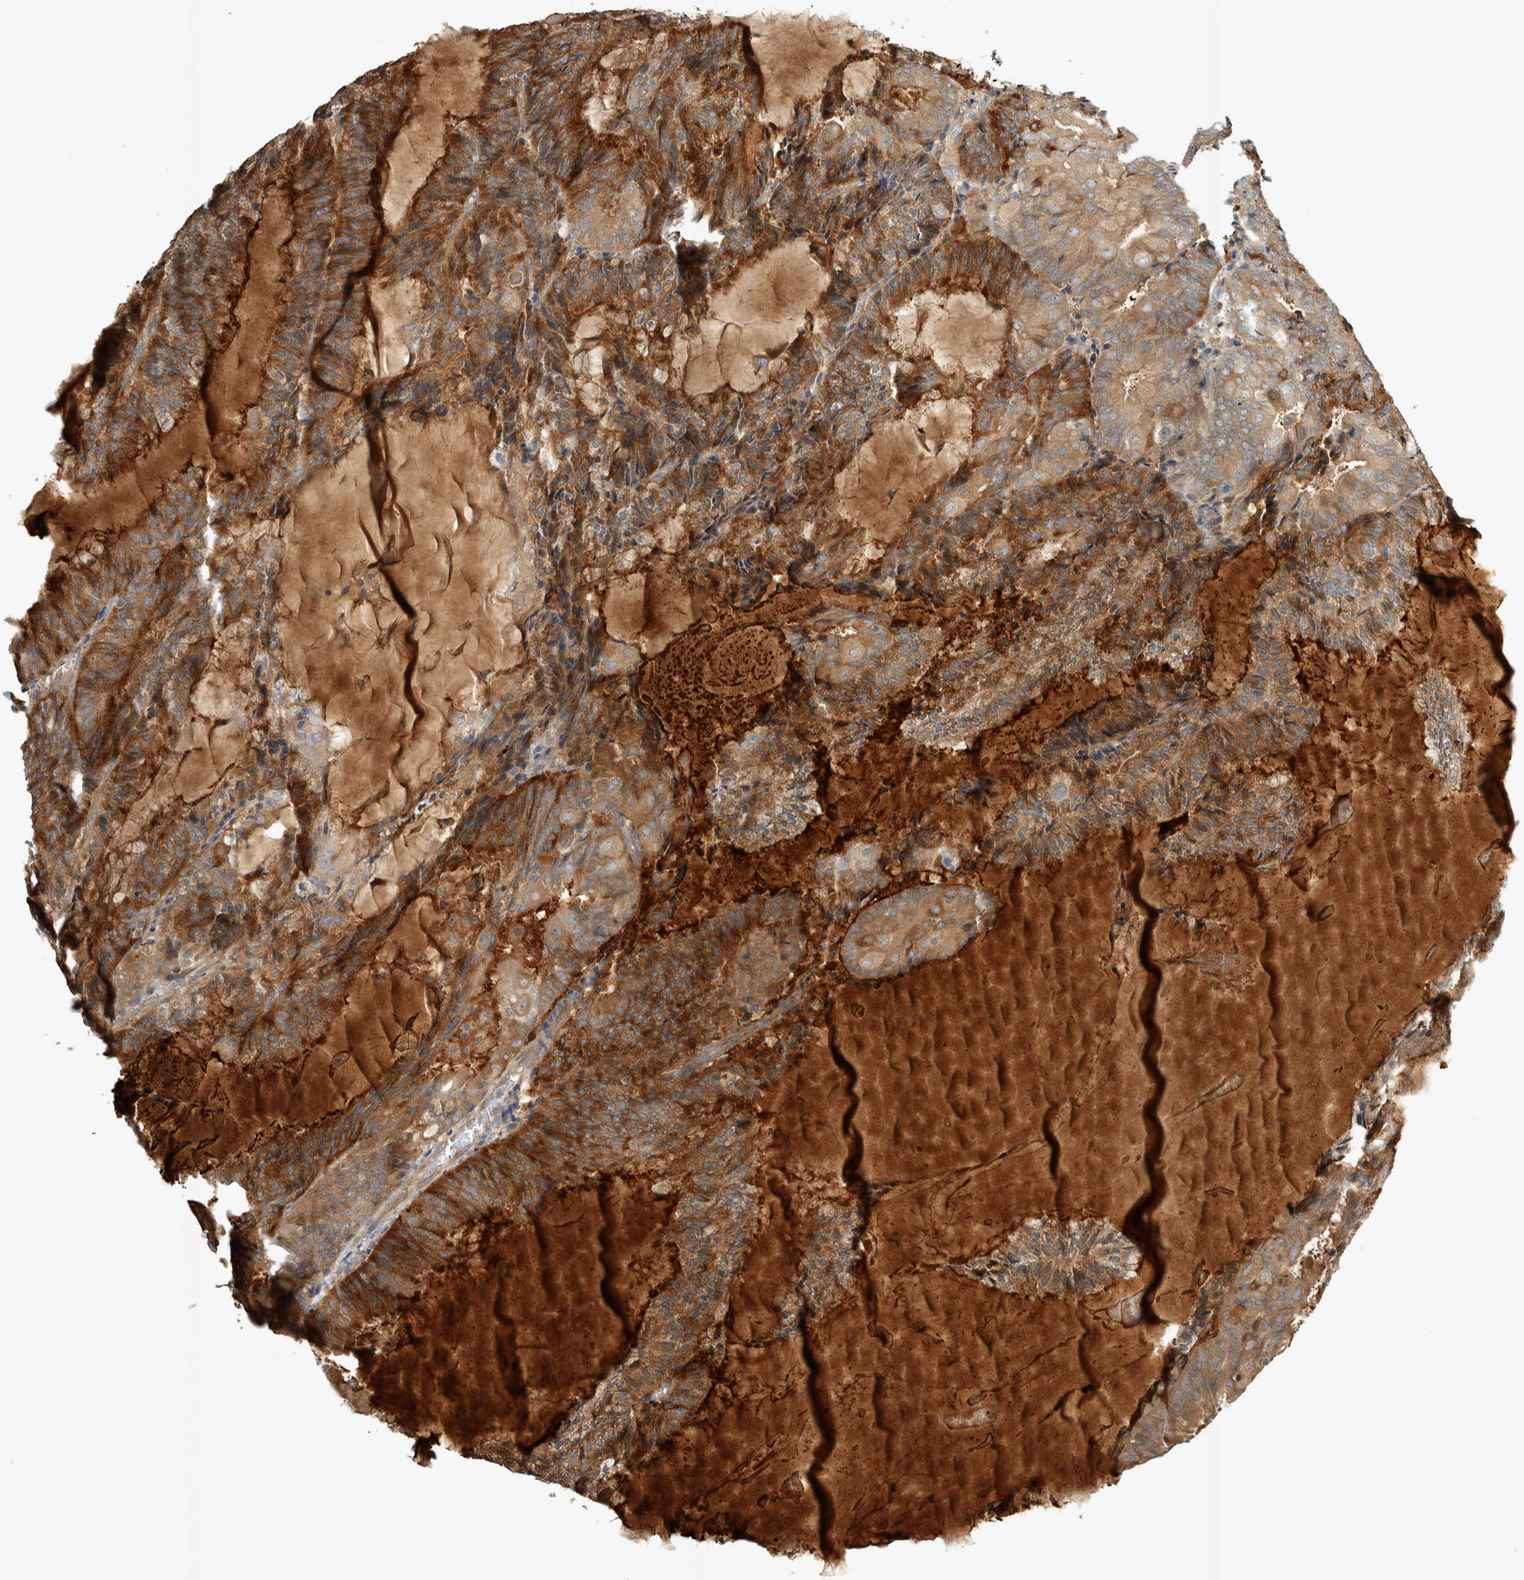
{"staining": {"intensity": "strong", "quantity": ">75%", "location": "cytoplasmic/membranous"}, "tissue": "endometrial cancer", "cell_type": "Tumor cells", "image_type": "cancer", "snomed": [{"axis": "morphology", "description": "Adenocarcinoma, NOS"}, {"axis": "topography", "description": "Endometrium"}], "caption": "Endometrial cancer (adenocarcinoma) stained for a protein (brown) shows strong cytoplasmic/membranous positive staining in approximately >75% of tumor cells.", "gene": "TRMT61B", "patient": {"sex": "female", "age": 81}}